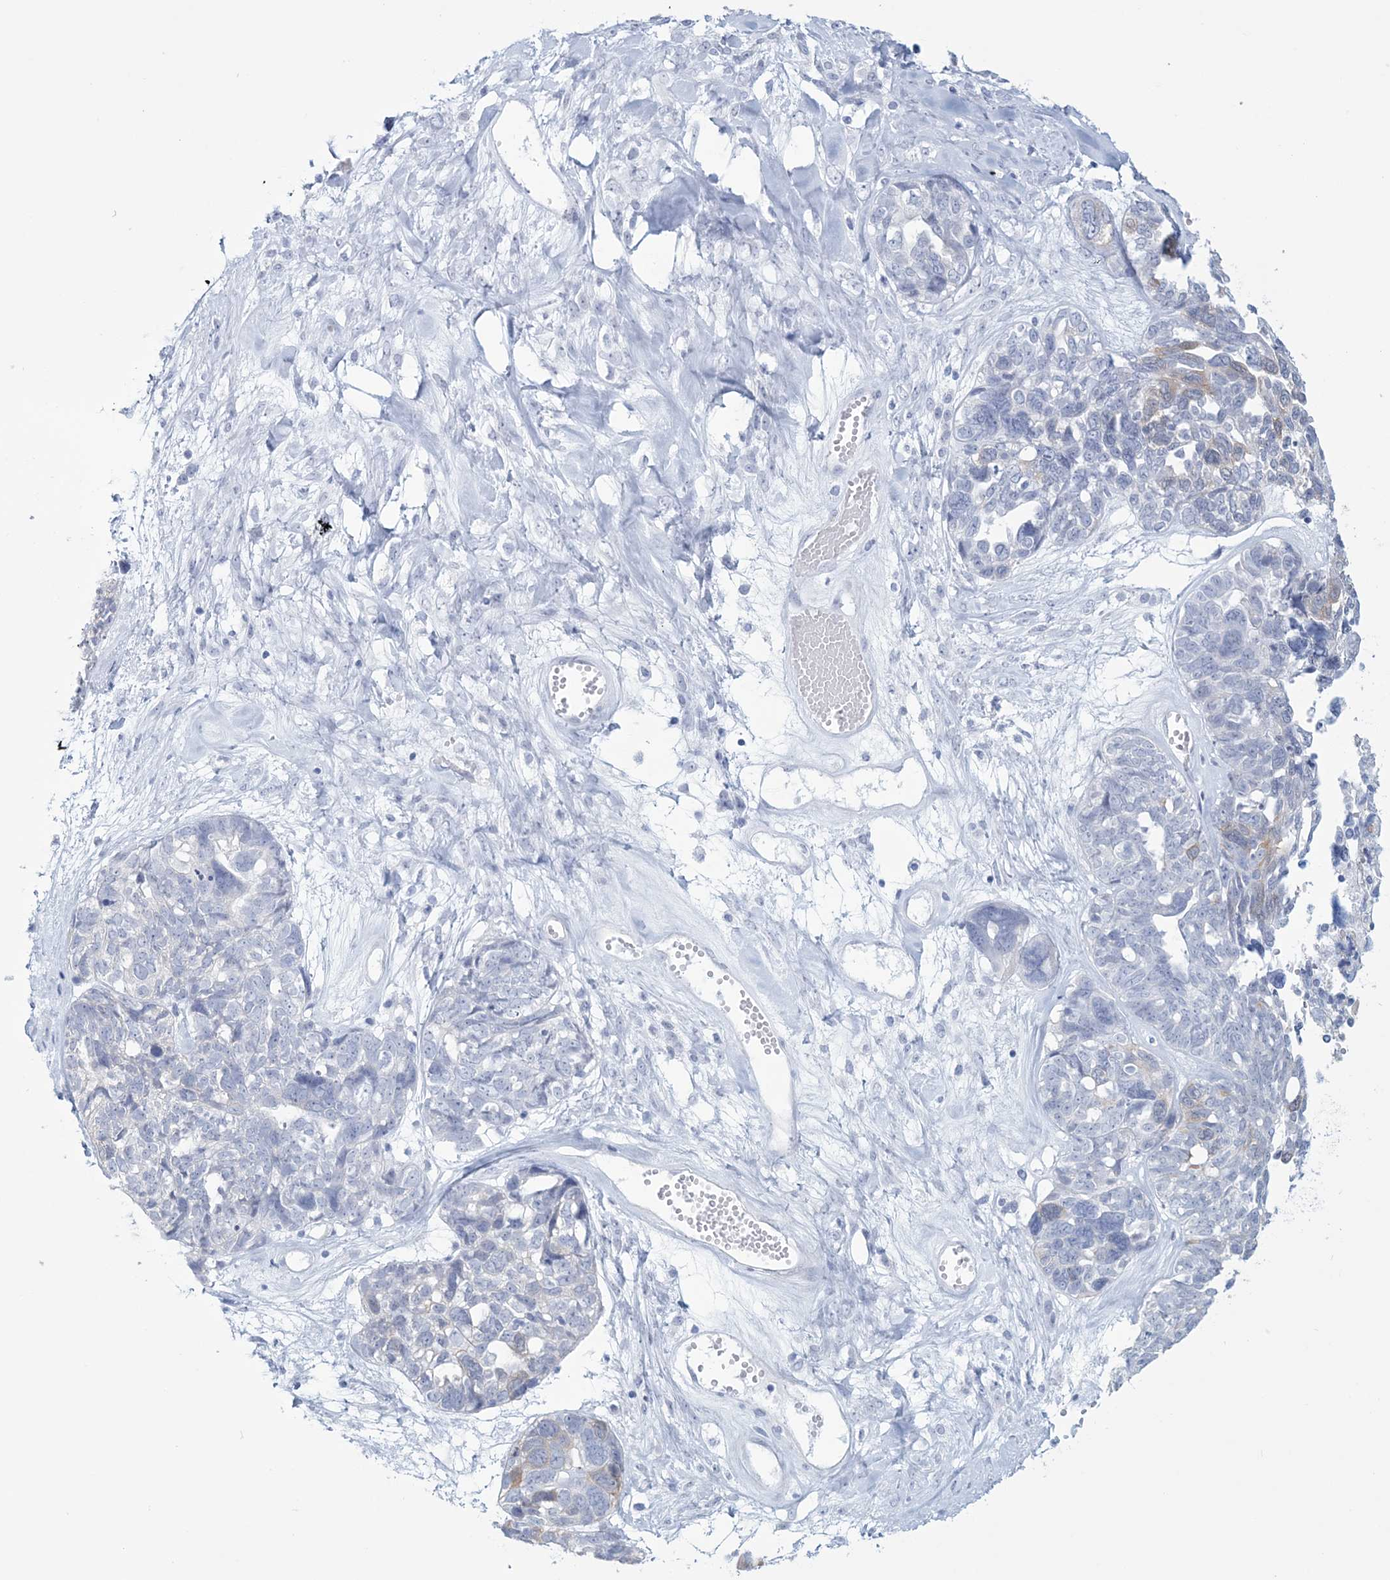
{"staining": {"intensity": "weak", "quantity": "<25%", "location": "cytoplasmic/membranous"}, "tissue": "ovarian cancer", "cell_type": "Tumor cells", "image_type": "cancer", "snomed": [{"axis": "morphology", "description": "Cystadenocarcinoma, serous, NOS"}, {"axis": "topography", "description": "Ovary"}], "caption": "Tumor cells show no significant expression in ovarian cancer (serous cystadenocarcinoma).", "gene": "DPCD", "patient": {"sex": "female", "age": 79}}